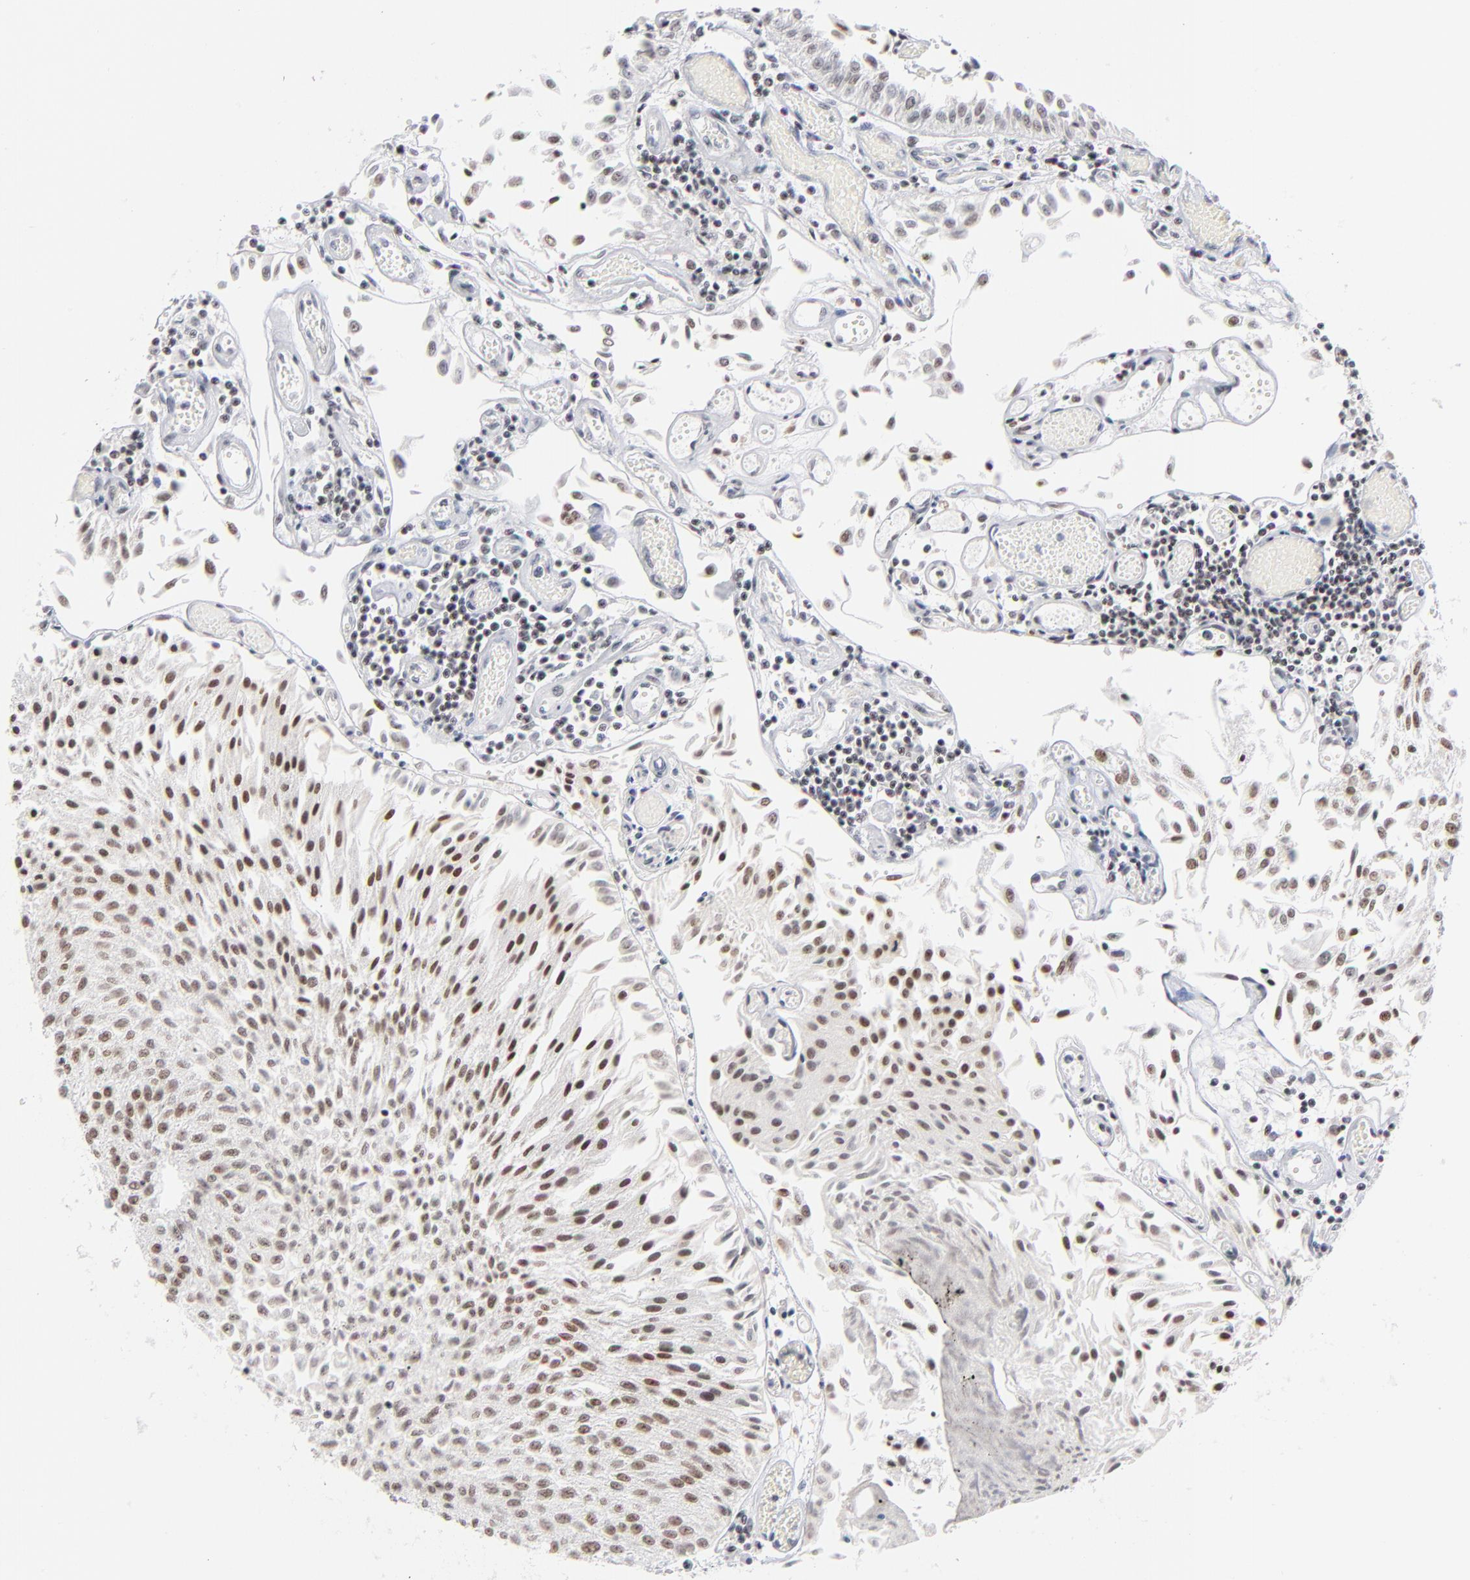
{"staining": {"intensity": "weak", "quantity": ">75%", "location": "nuclear"}, "tissue": "urothelial cancer", "cell_type": "Tumor cells", "image_type": "cancer", "snomed": [{"axis": "morphology", "description": "Urothelial carcinoma, Low grade"}, {"axis": "topography", "description": "Urinary bladder"}], "caption": "Immunohistochemistry histopathology image of human urothelial carcinoma (low-grade) stained for a protein (brown), which reveals low levels of weak nuclear positivity in approximately >75% of tumor cells.", "gene": "ZNF143", "patient": {"sex": "male", "age": 86}}